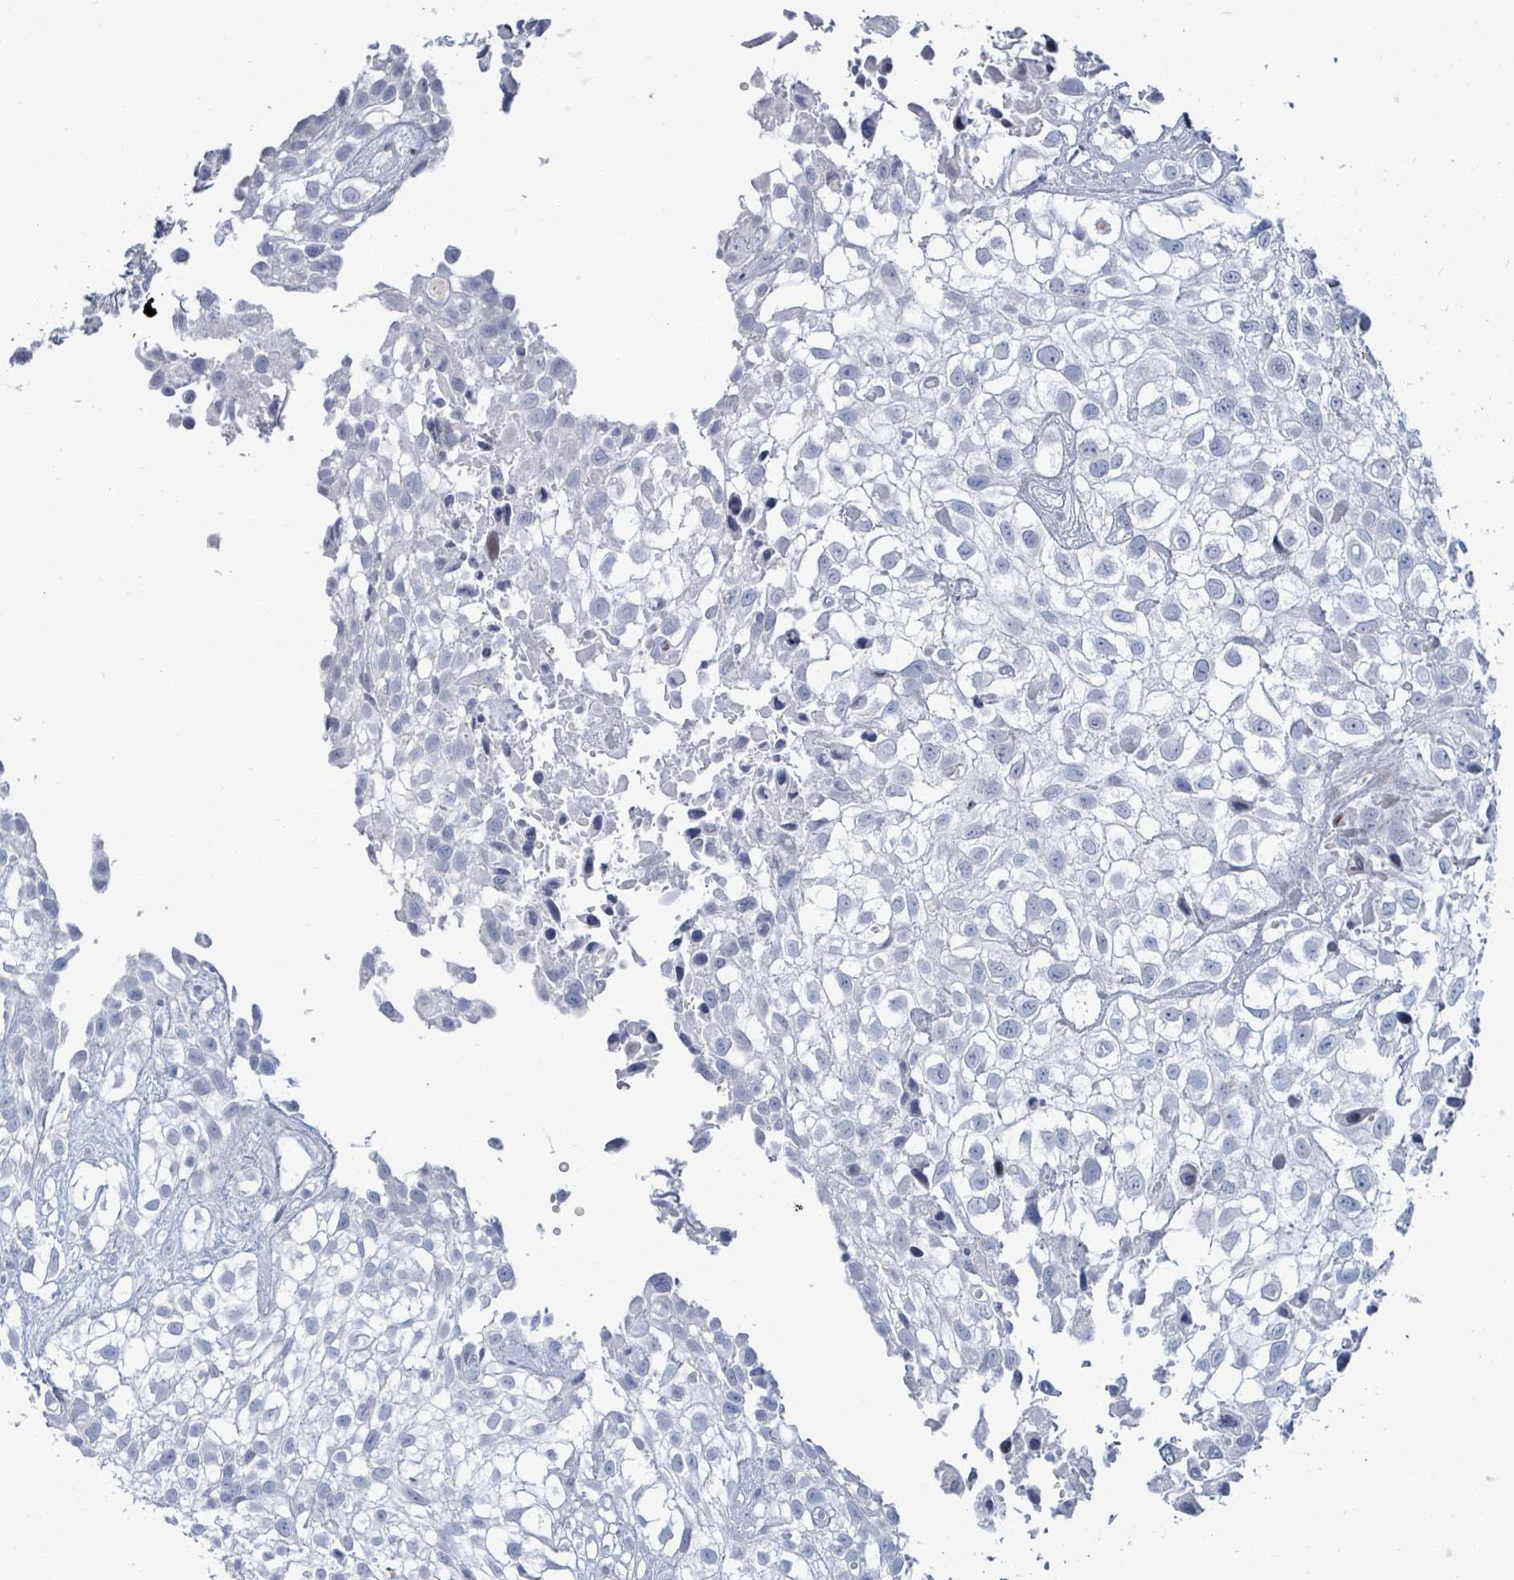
{"staining": {"intensity": "negative", "quantity": "none", "location": "none"}, "tissue": "urothelial cancer", "cell_type": "Tumor cells", "image_type": "cancer", "snomed": [{"axis": "morphology", "description": "Urothelial carcinoma, High grade"}, {"axis": "topography", "description": "Urinary bladder"}], "caption": "Tumor cells show no significant protein positivity in urothelial cancer. (Brightfield microscopy of DAB immunohistochemistry at high magnification).", "gene": "MALL", "patient": {"sex": "male", "age": 56}}